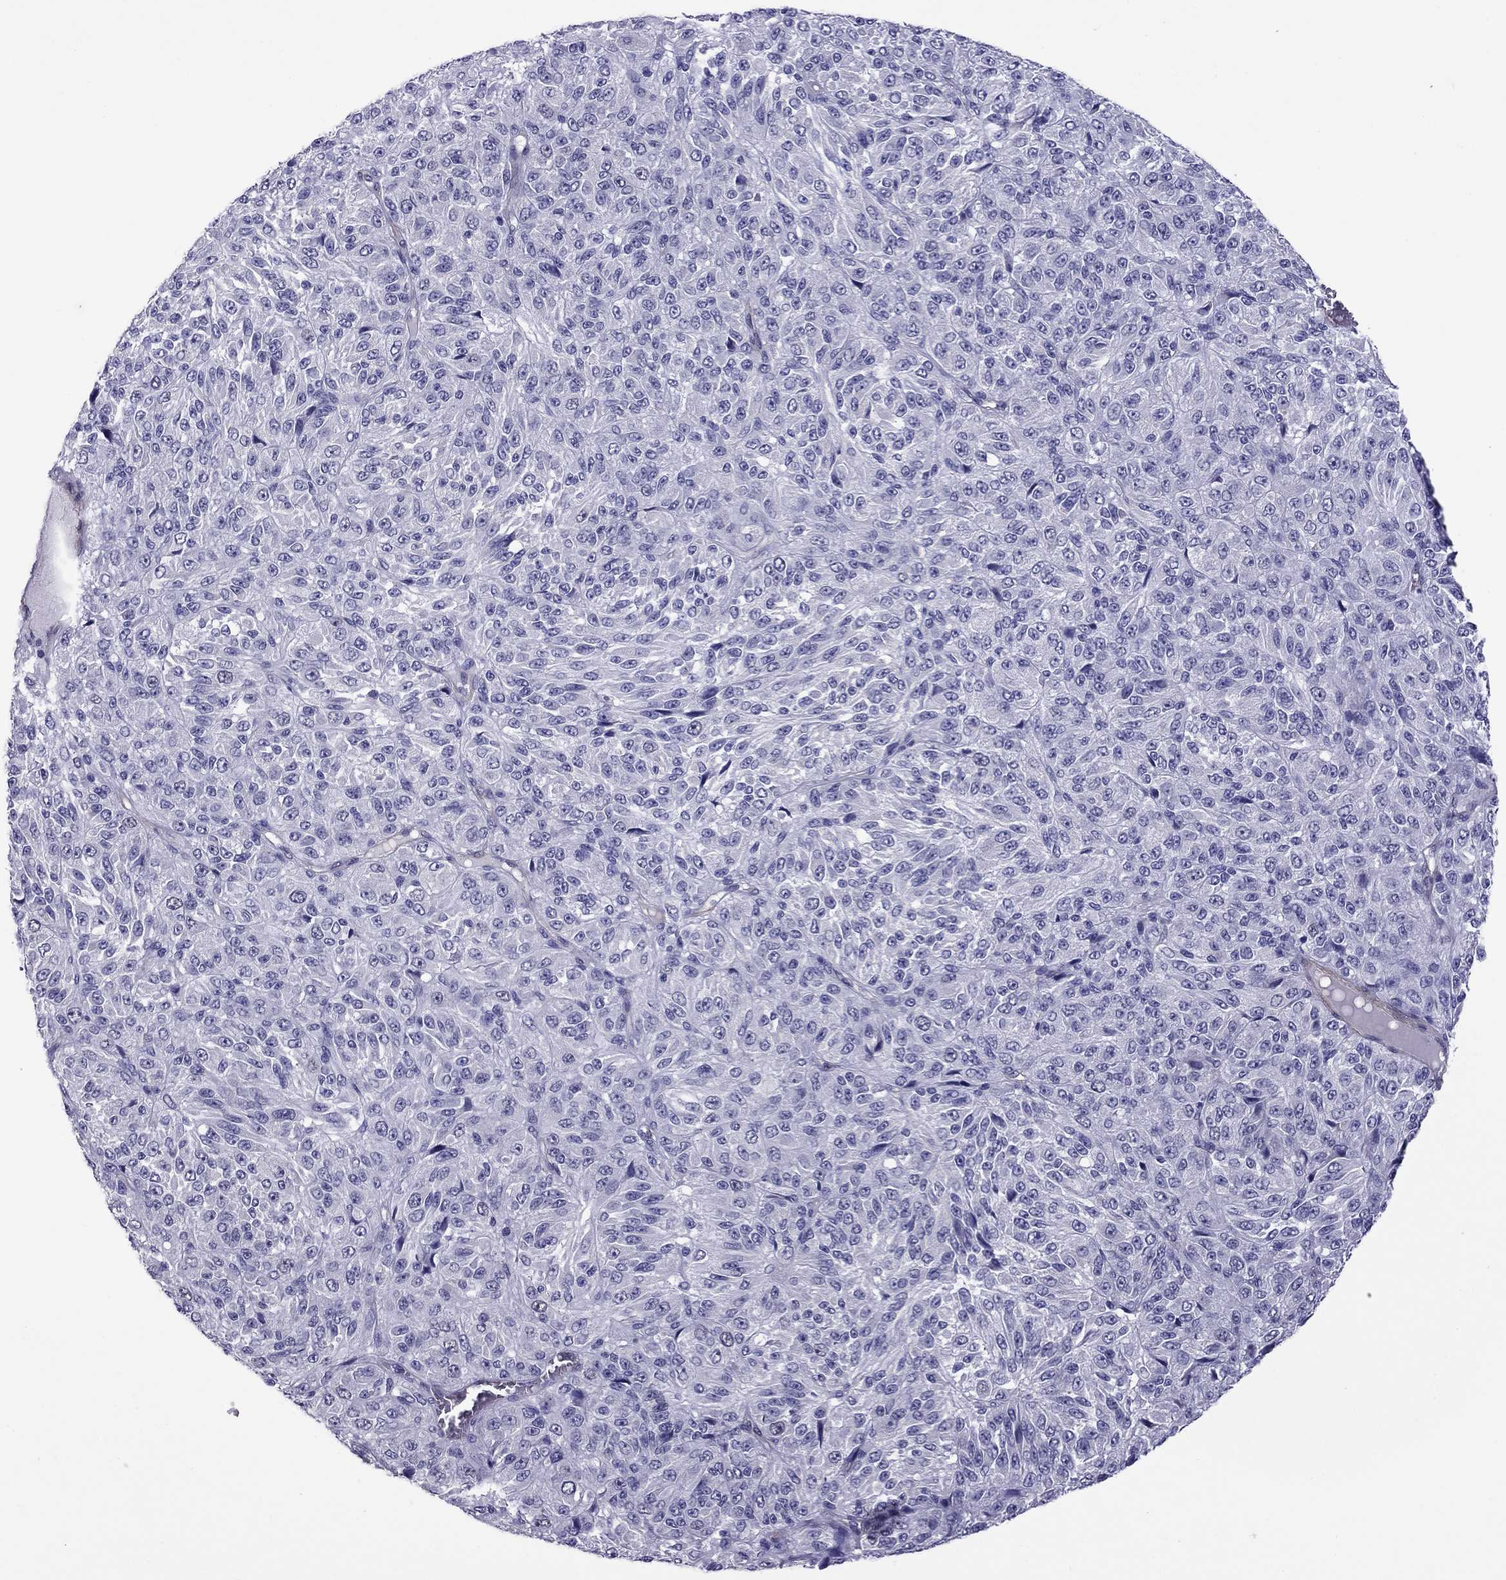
{"staining": {"intensity": "negative", "quantity": "none", "location": "none"}, "tissue": "melanoma", "cell_type": "Tumor cells", "image_type": "cancer", "snomed": [{"axis": "morphology", "description": "Malignant melanoma, Metastatic site"}, {"axis": "topography", "description": "Brain"}], "caption": "IHC of human malignant melanoma (metastatic site) shows no positivity in tumor cells.", "gene": "CHRNA5", "patient": {"sex": "female", "age": 56}}